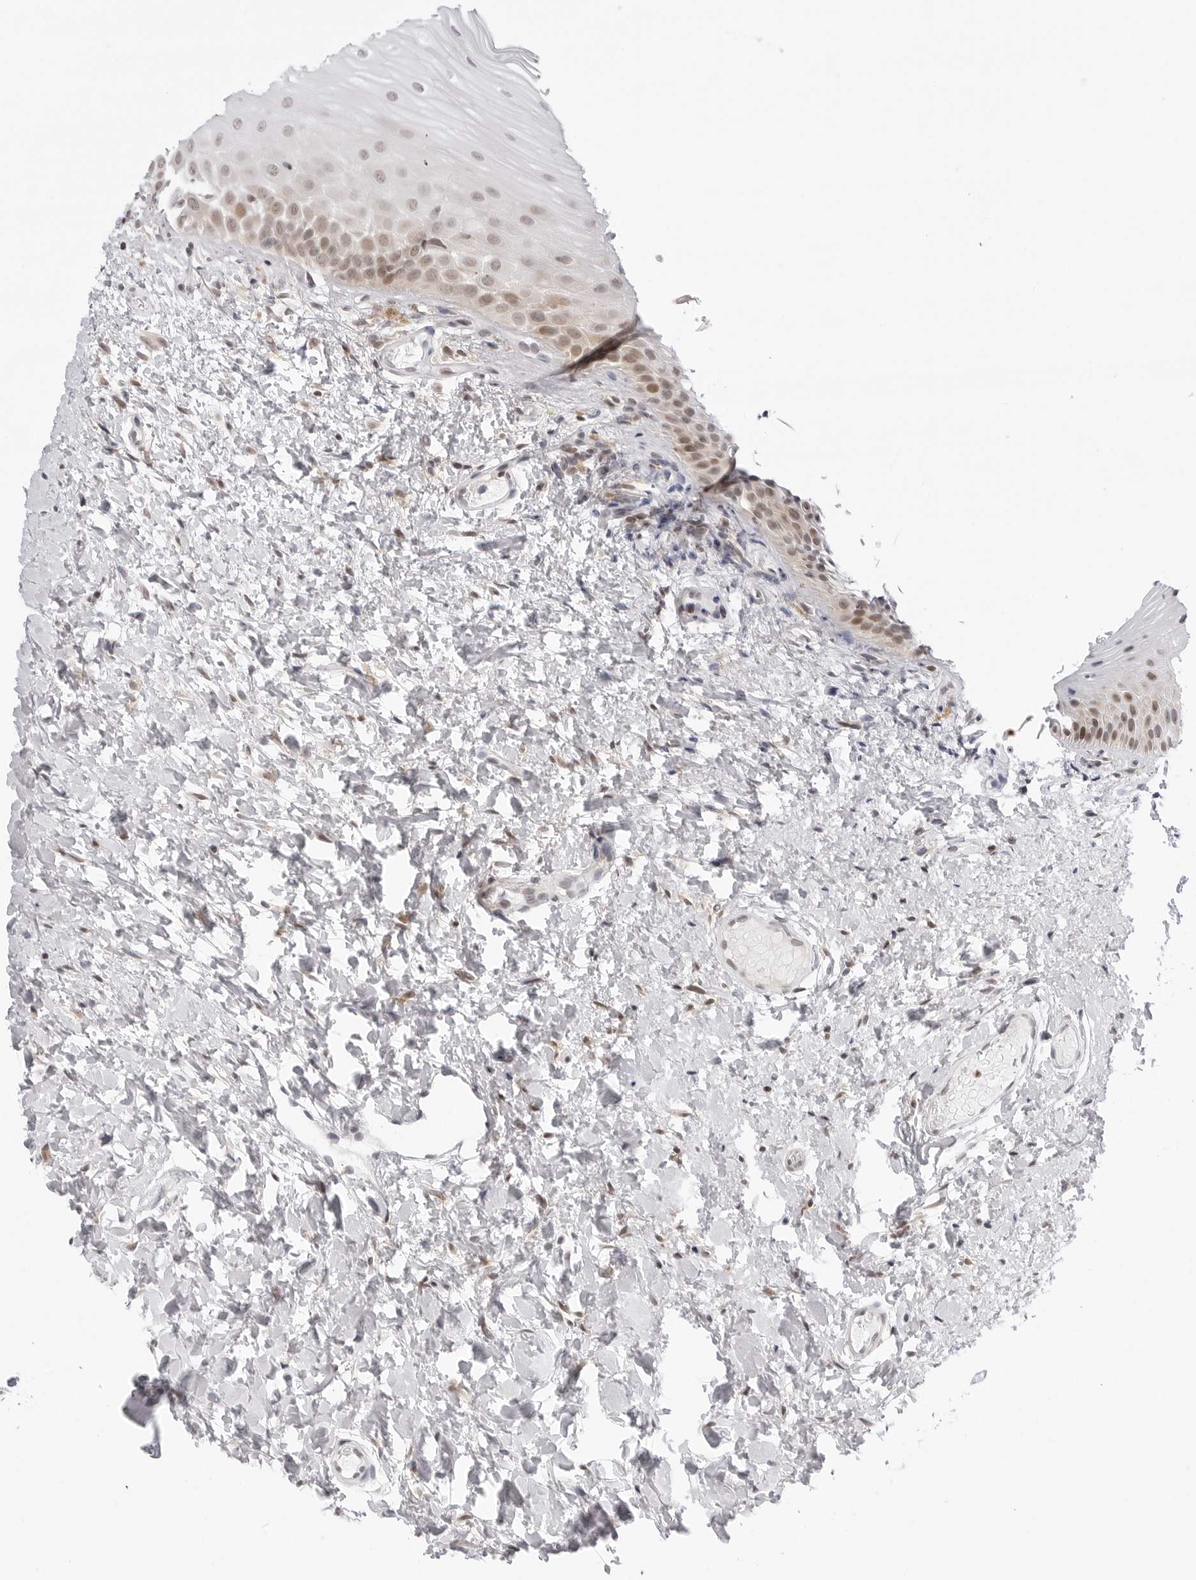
{"staining": {"intensity": "weak", "quantity": "25%-75%", "location": "cytoplasmic/membranous,nuclear"}, "tissue": "oral mucosa", "cell_type": "Squamous epithelial cells", "image_type": "normal", "snomed": [{"axis": "morphology", "description": "Normal tissue, NOS"}, {"axis": "topography", "description": "Oral tissue"}], "caption": "Normal oral mucosa was stained to show a protein in brown. There is low levels of weak cytoplasmic/membranous,nuclear positivity in approximately 25%-75% of squamous epithelial cells. (DAB IHC, brown staining for protein, blue staining for nuclei).", "gene": "PPP2R5C", "patient": {"sex": "female", "age": 56}}